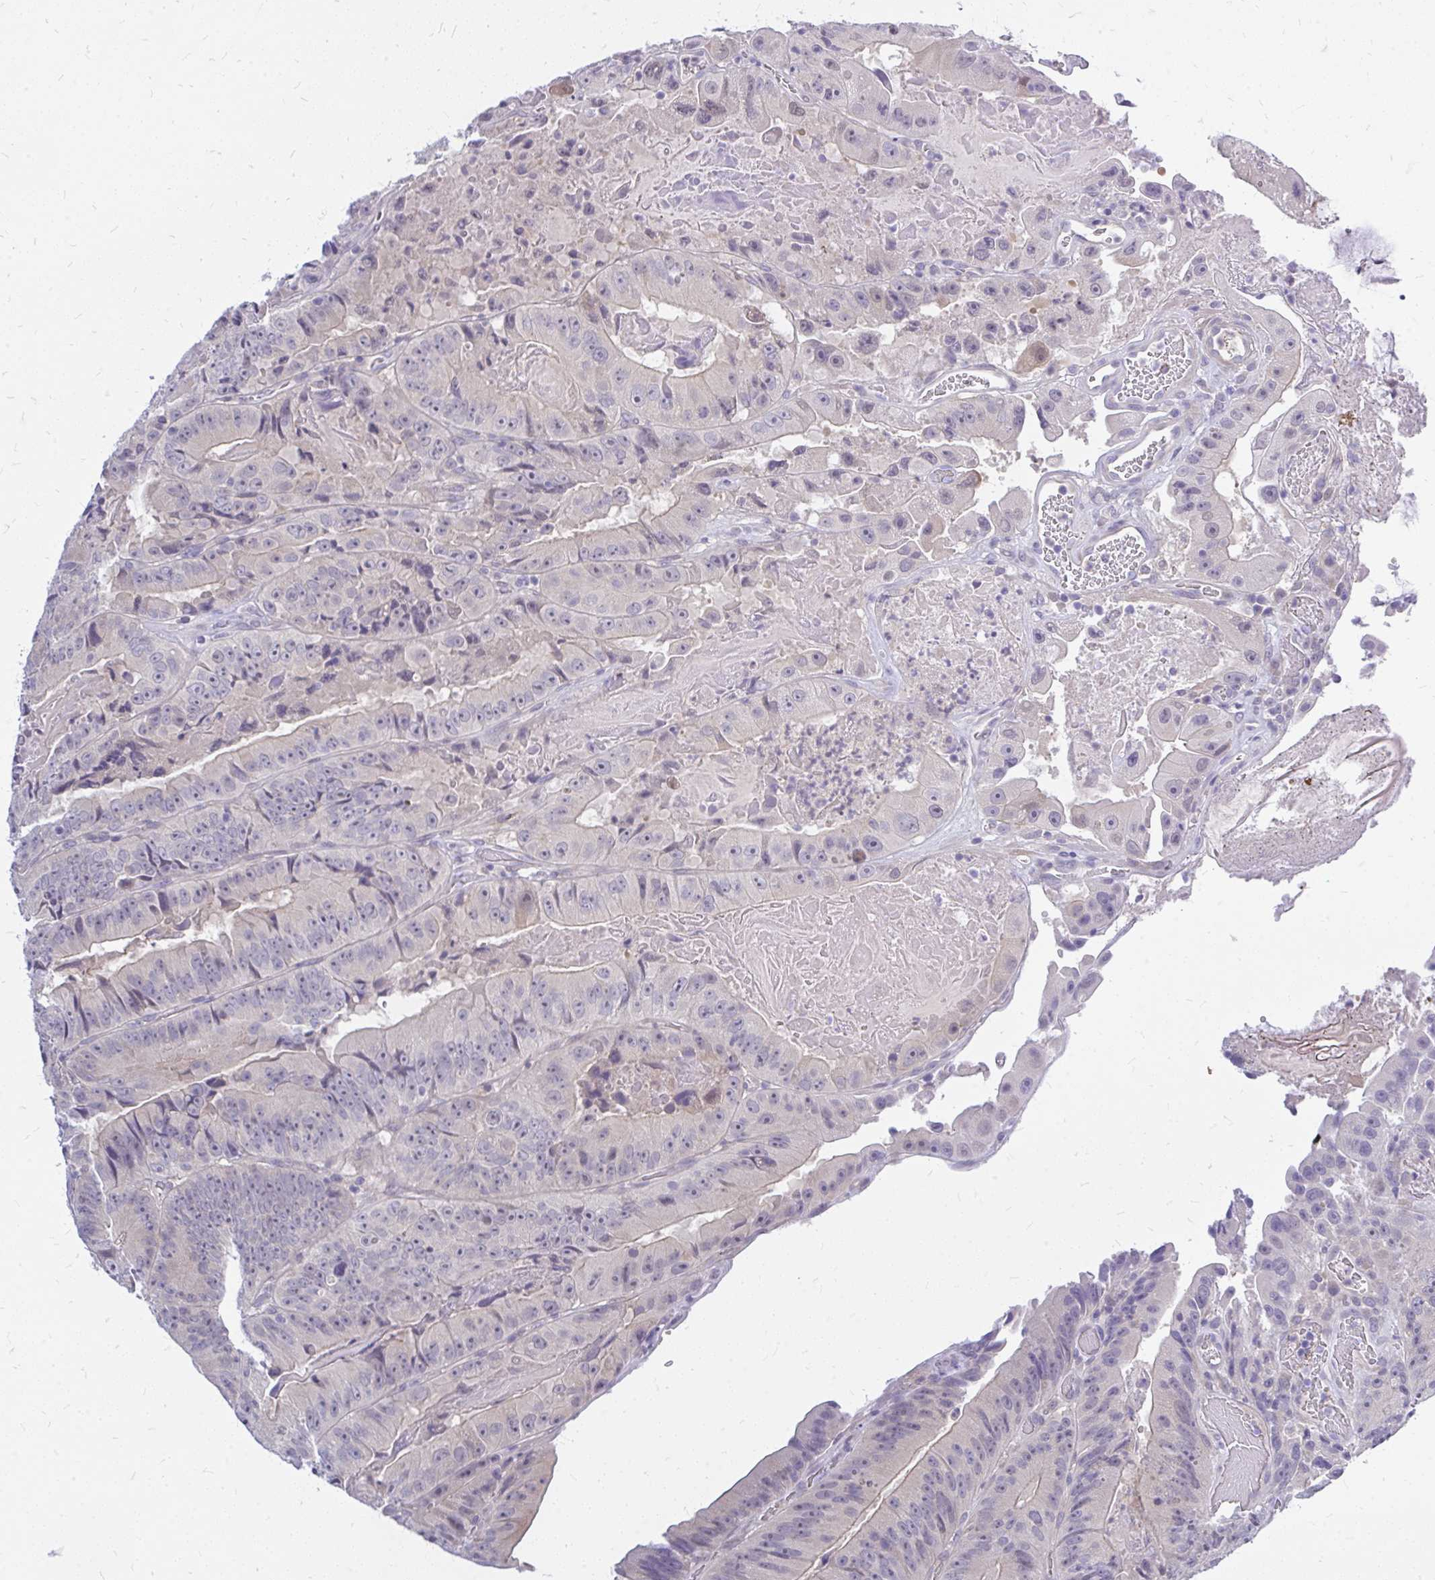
{"staining": {"intensity": "negative", "quantity": "none", "location": "none"}, "tissue": "colorectal cancer", "cell_type": "Tumor cells", "image_type": "cancer", "snomed": [{"axis": "morphology", "description": "Adenocarcinoma, NOS"}, {"axis": "topography", "description": "Colon"}], "caption": "Immunohistochemistry (IHC) image of human colorectal cancer (adenocarcinoma) stained for a protein (brown), which exhibits no positivity in tumor cells.", "gene": "MAP1LC3A", "patient": {"sex": "female", "age": 86}}